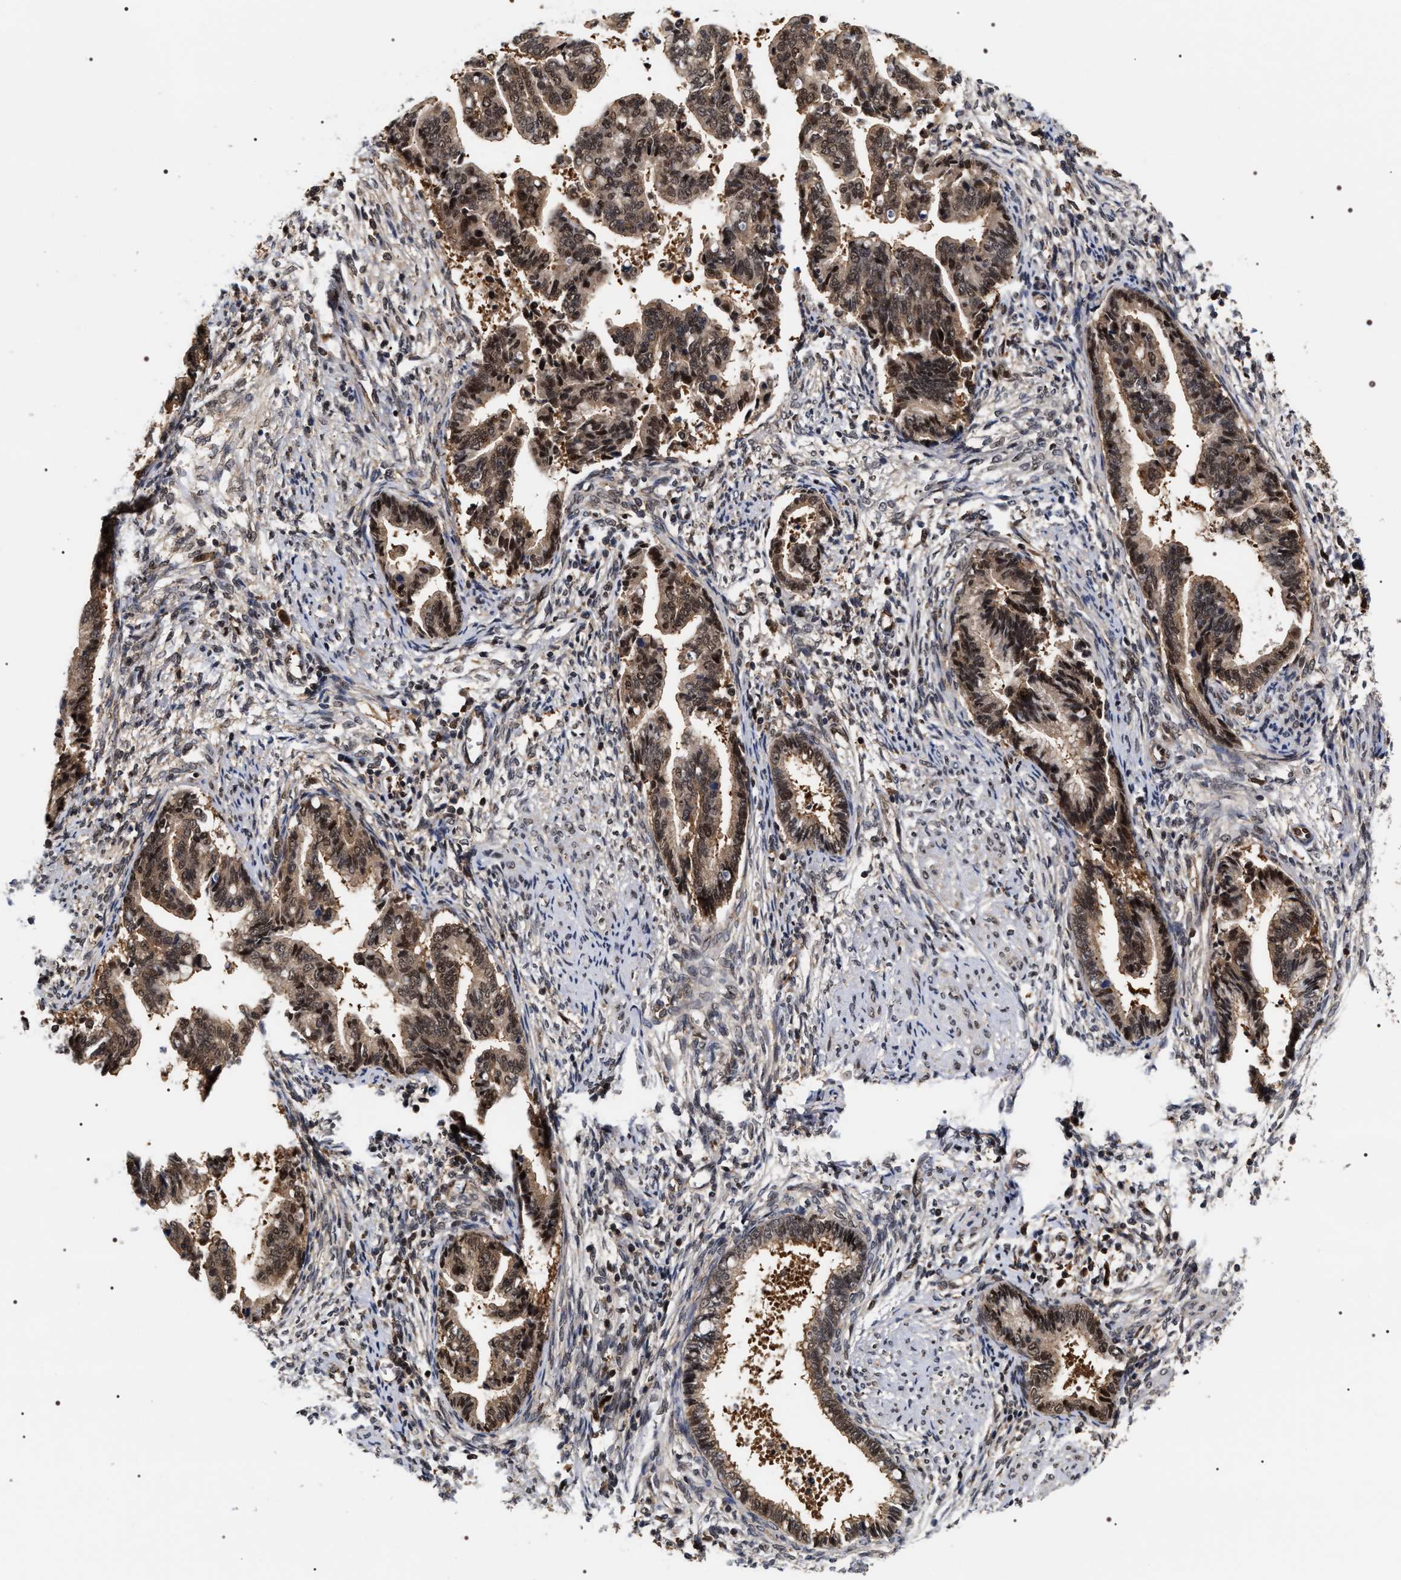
{"staining": {"intensity": "moderate", "quantity": ">75%", "location": "cytoplasmic/membranous,nuclear"}, "tissue": "cervical cancer", "cell_type": "Tumor cells", "image_type": "cancer", "snomed": [{"axis": "morphology", "description": "Adenocarcinoma, NOS"}, {"axis": "topography", "description": "Cervix"}], "caption": "DAB immunohistochemical staining of human cervical cancer (adenocarcinoma) shows moderate cytoplasmic/membranous and nuclear protein expression in approximately >75% of tumor cells. (Stains: DAB in brown, nuclei in blue, Microscopy: brightfield microscopy at high magnification).", "gene": "BAG6", "patient": {"sex": "female", "age": 44}}